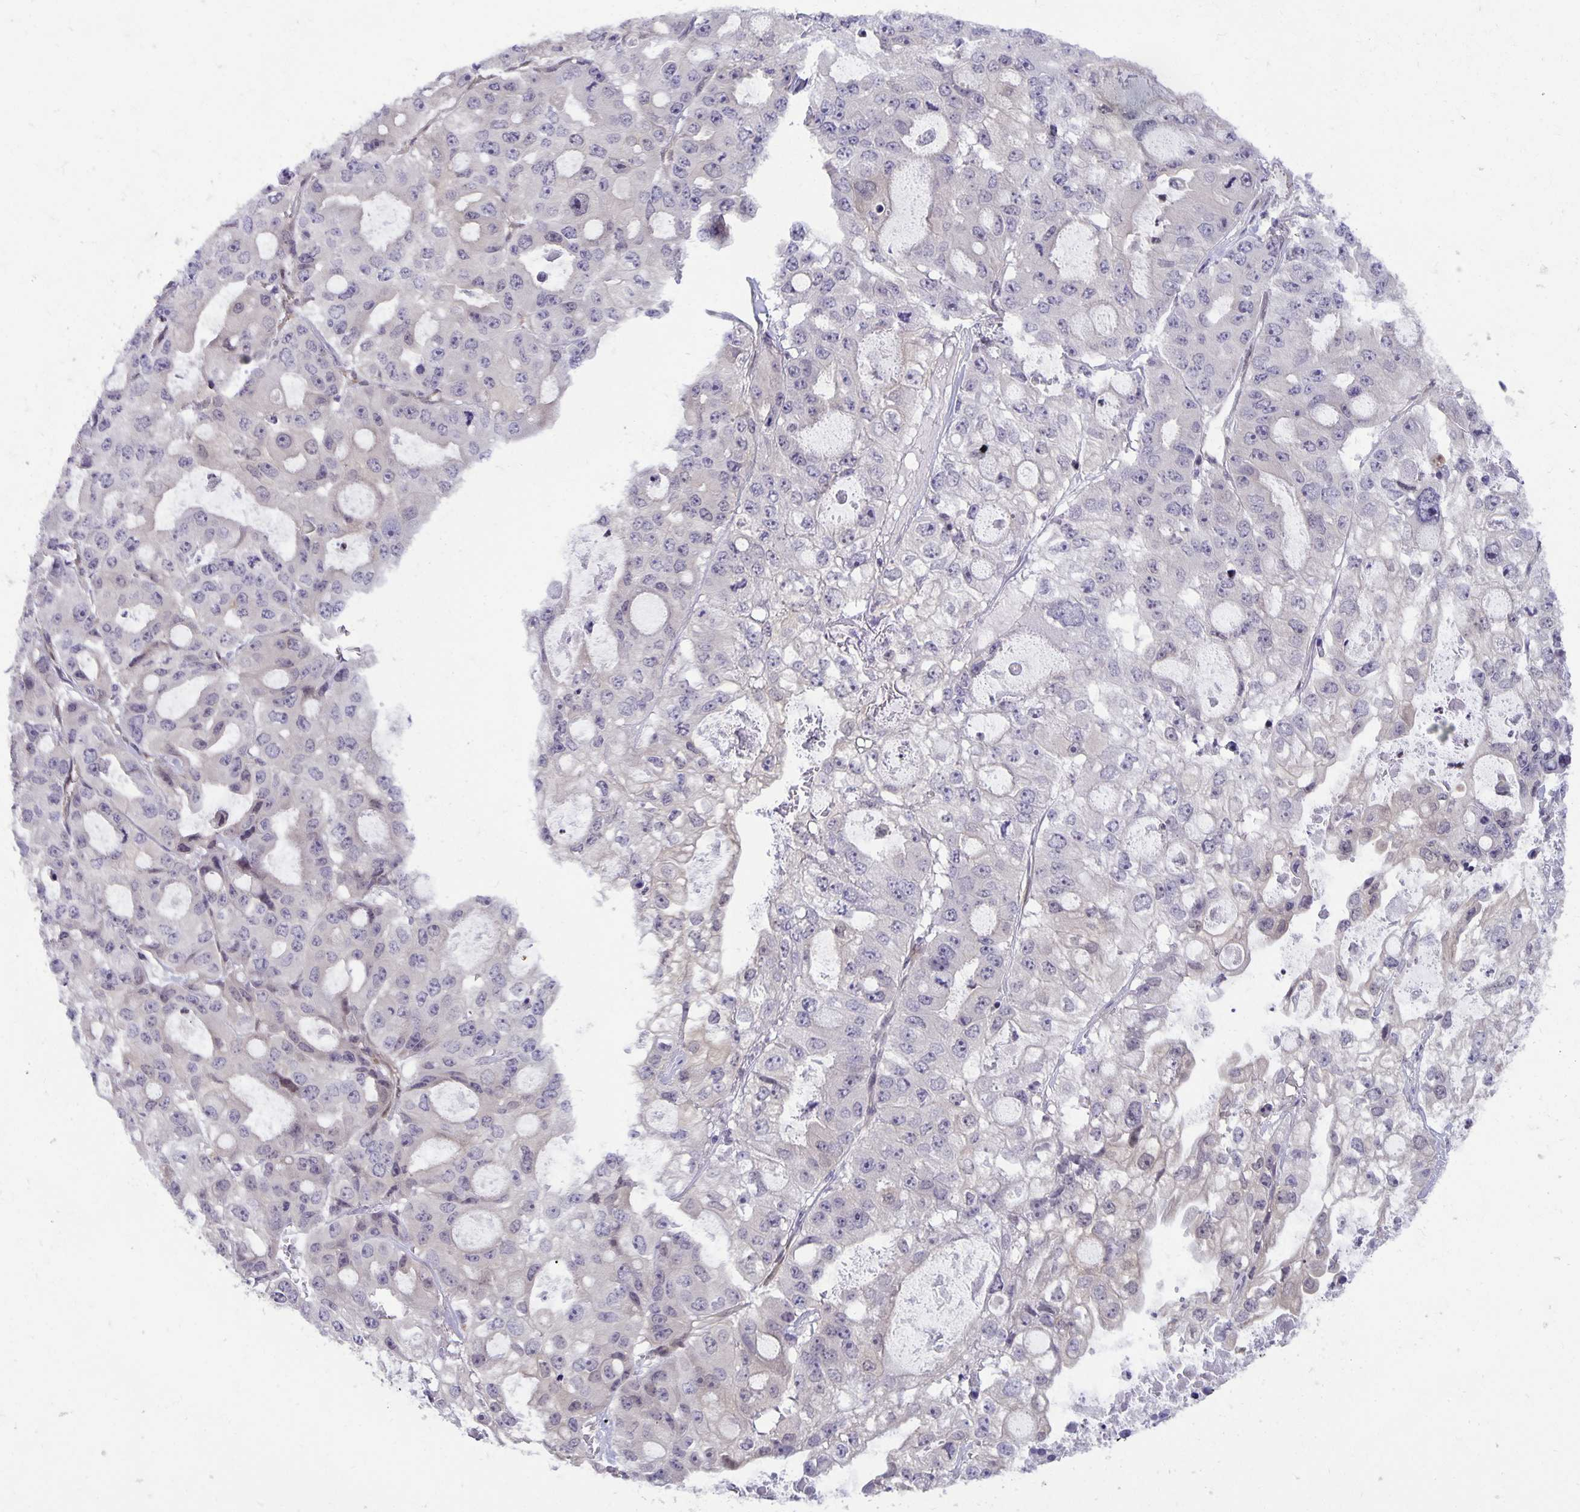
{"staining": {"intensity": "negative", "quantity": "none", "location": "none"}, "tissue": "ovarian cancer", "cell_type": "Tumor cells", "image_type": "cancer", "snomed": [{"axis": "morphology", "description": "Cystadenocarcinoma, serous, NOS"}, {"axis": "topography", "description": "Ovary"}], "caption": "This is an immunohistochemistry (IHC) micrograph of human ovarian cancer (serous cystadenocarcinoma). There is no expression in tumor cells.", "gene": "TAX1BP3", "patient": {"sex": "female", "age": 56}}